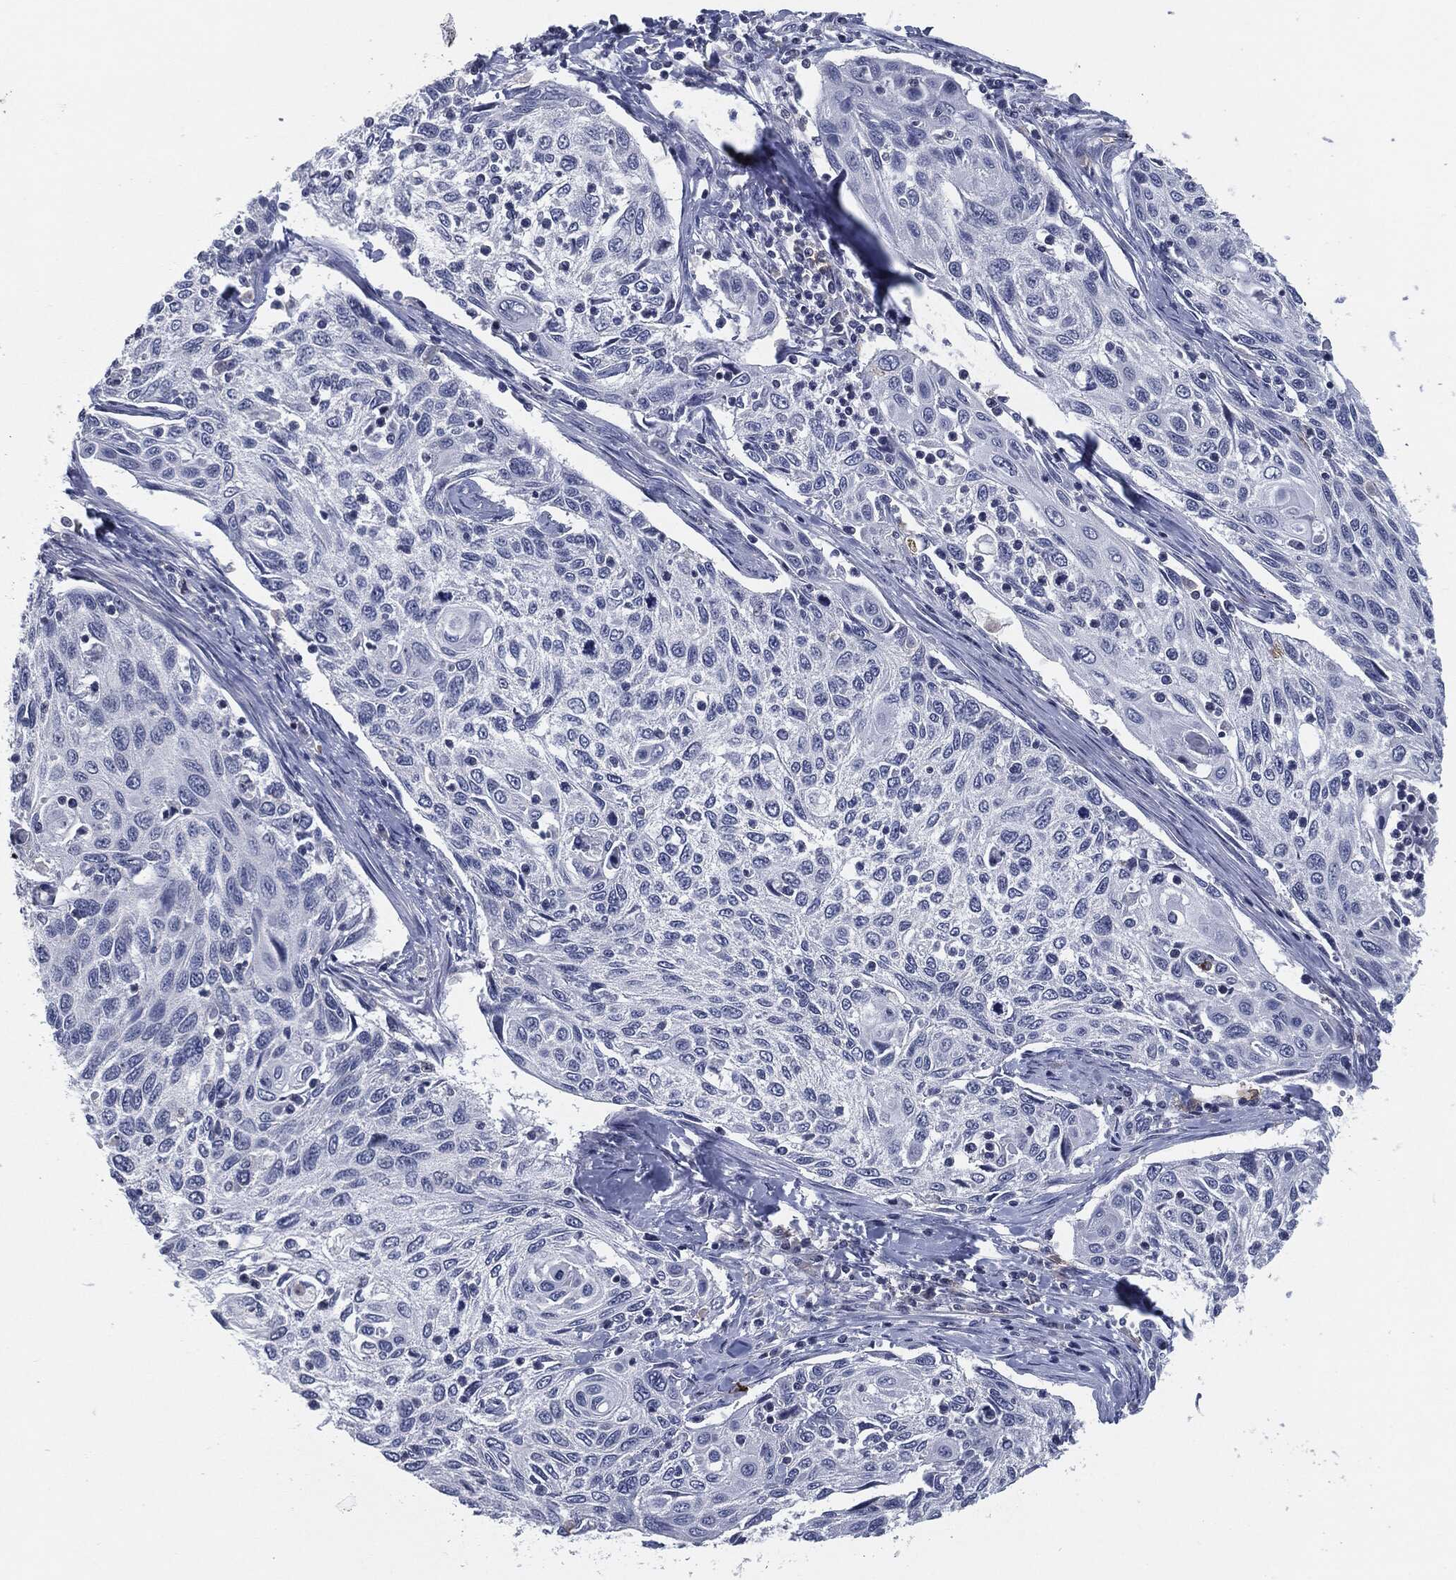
{"staining": {"intensity": "negative", "quantity": "none", "location": "none"}, "tissue": "cervical cancer", "cell_type": "Tumor cells", "image_type": "cancer", "snomed": [{"axis": "morphology", "description": "Squamous cell carcinoma, NOS"}, {"axis": "topography", "description": "Cervix"}], "caption": "Immunohistochemical staining of cervical squamous cell carcinoma demonstrates no significant positivity in tumor cells. (DAB immunohistochemistry (IHC) with hematoxylin counter stain).", "gene": "PROM1", "patient": {"sex": "female", "age": 70}}